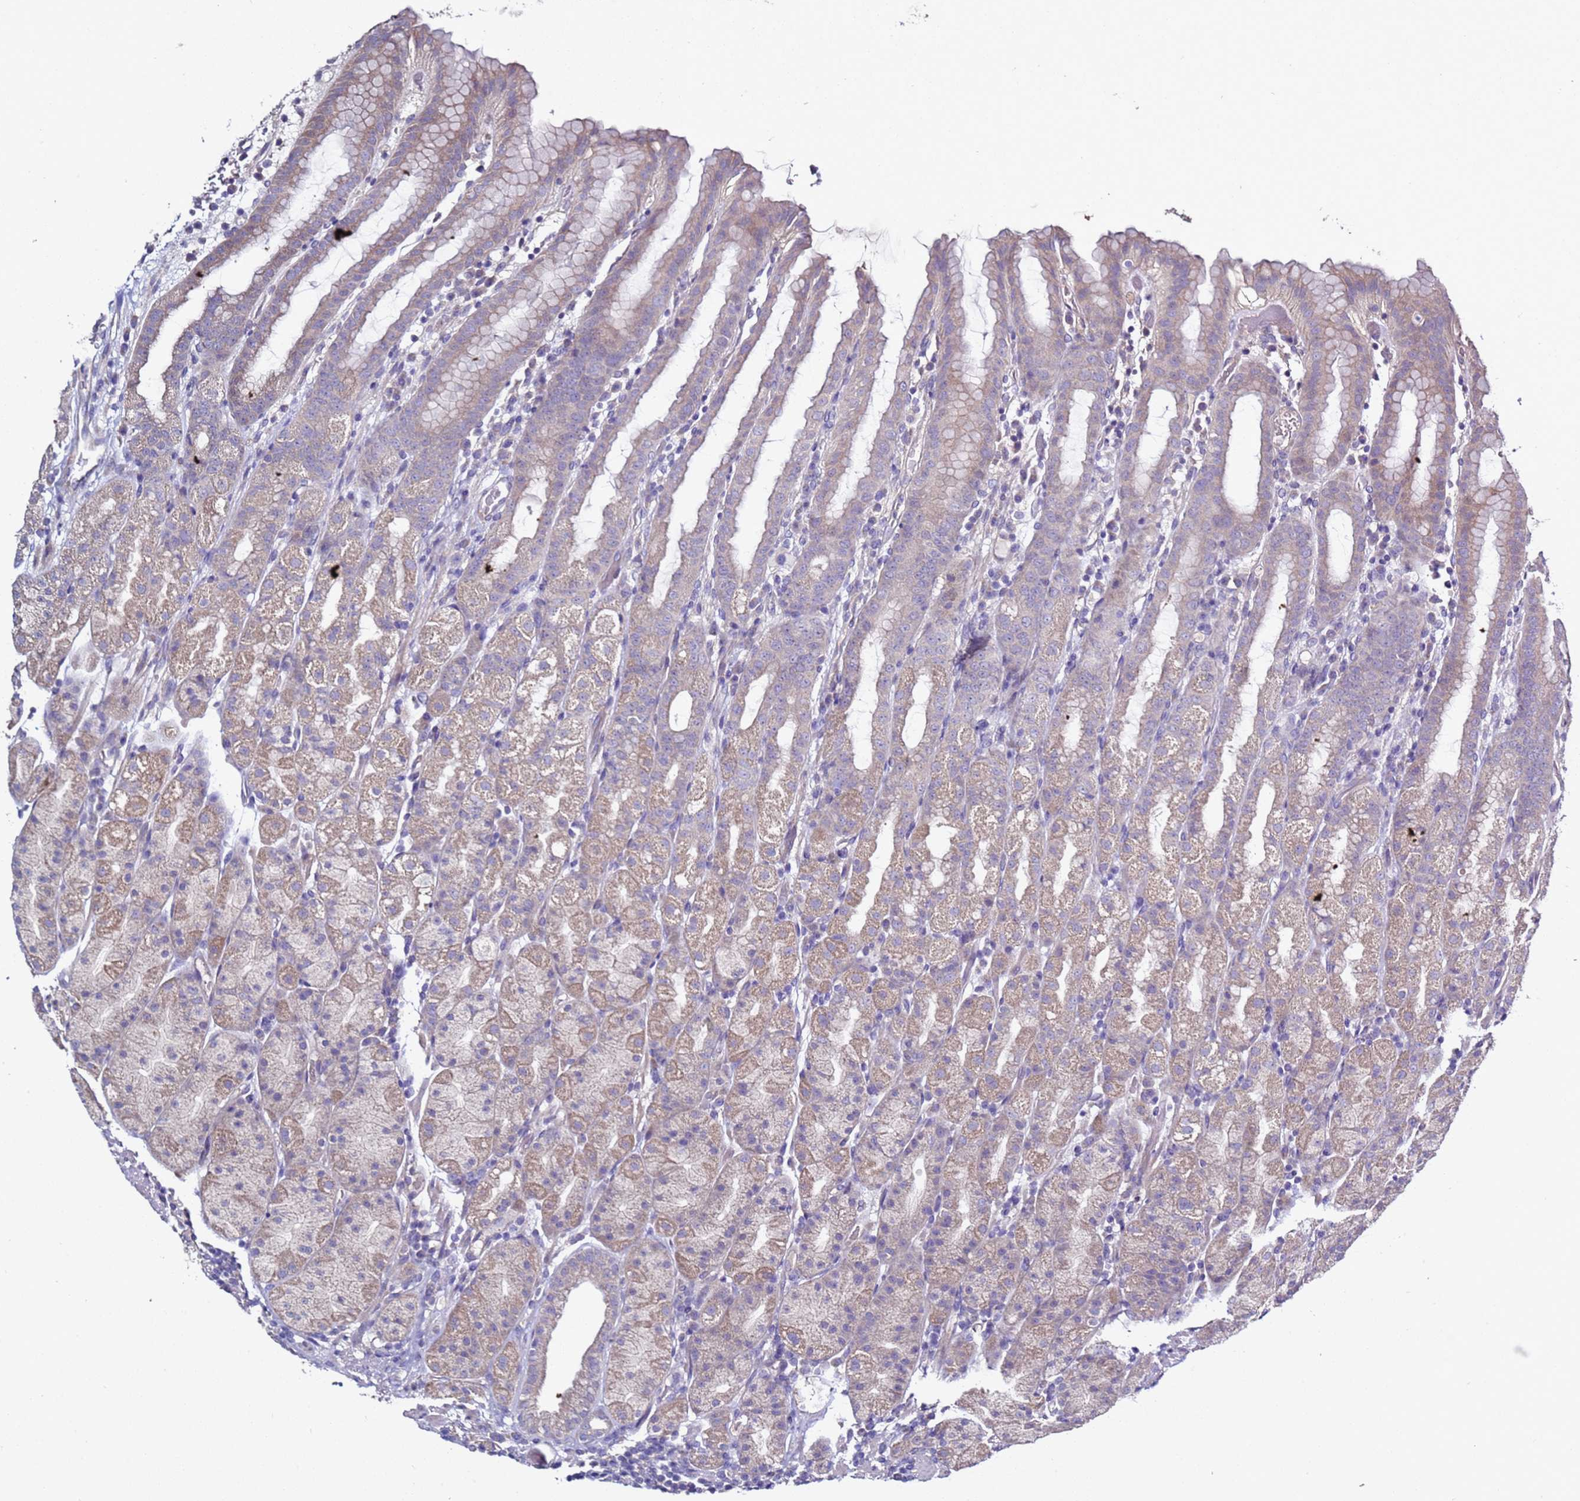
{"staining": {"intensity": "weak", "quantity": "25%-75%", "location": "cytoplasmic/membranous"}, "tissue": "stomach", "cell_type": "Glandular cells", "image_type": "normal", "snomed": [{"axis": "morphology", "description": "Normal tissue, NOS"}, {"axis": "topography", "description": "Stomach, upper"}, {"axis": "topography", "description": "Stomach, lower"}, {"axis": "topography", "description": "Small intestine"}], "caption": "Protein staining of unremarkable stomach exhibits weak cytoplasmic/membranous staining in about 25%-75% of glandular cells. The staining was performed using DAB to visualize the protein expression in brown, while the nuclei were stained in blue with hematoxylin (Magnification: 20x).", "gene": "RABL2A", "patient": {"sex": "male", "age": 68}}